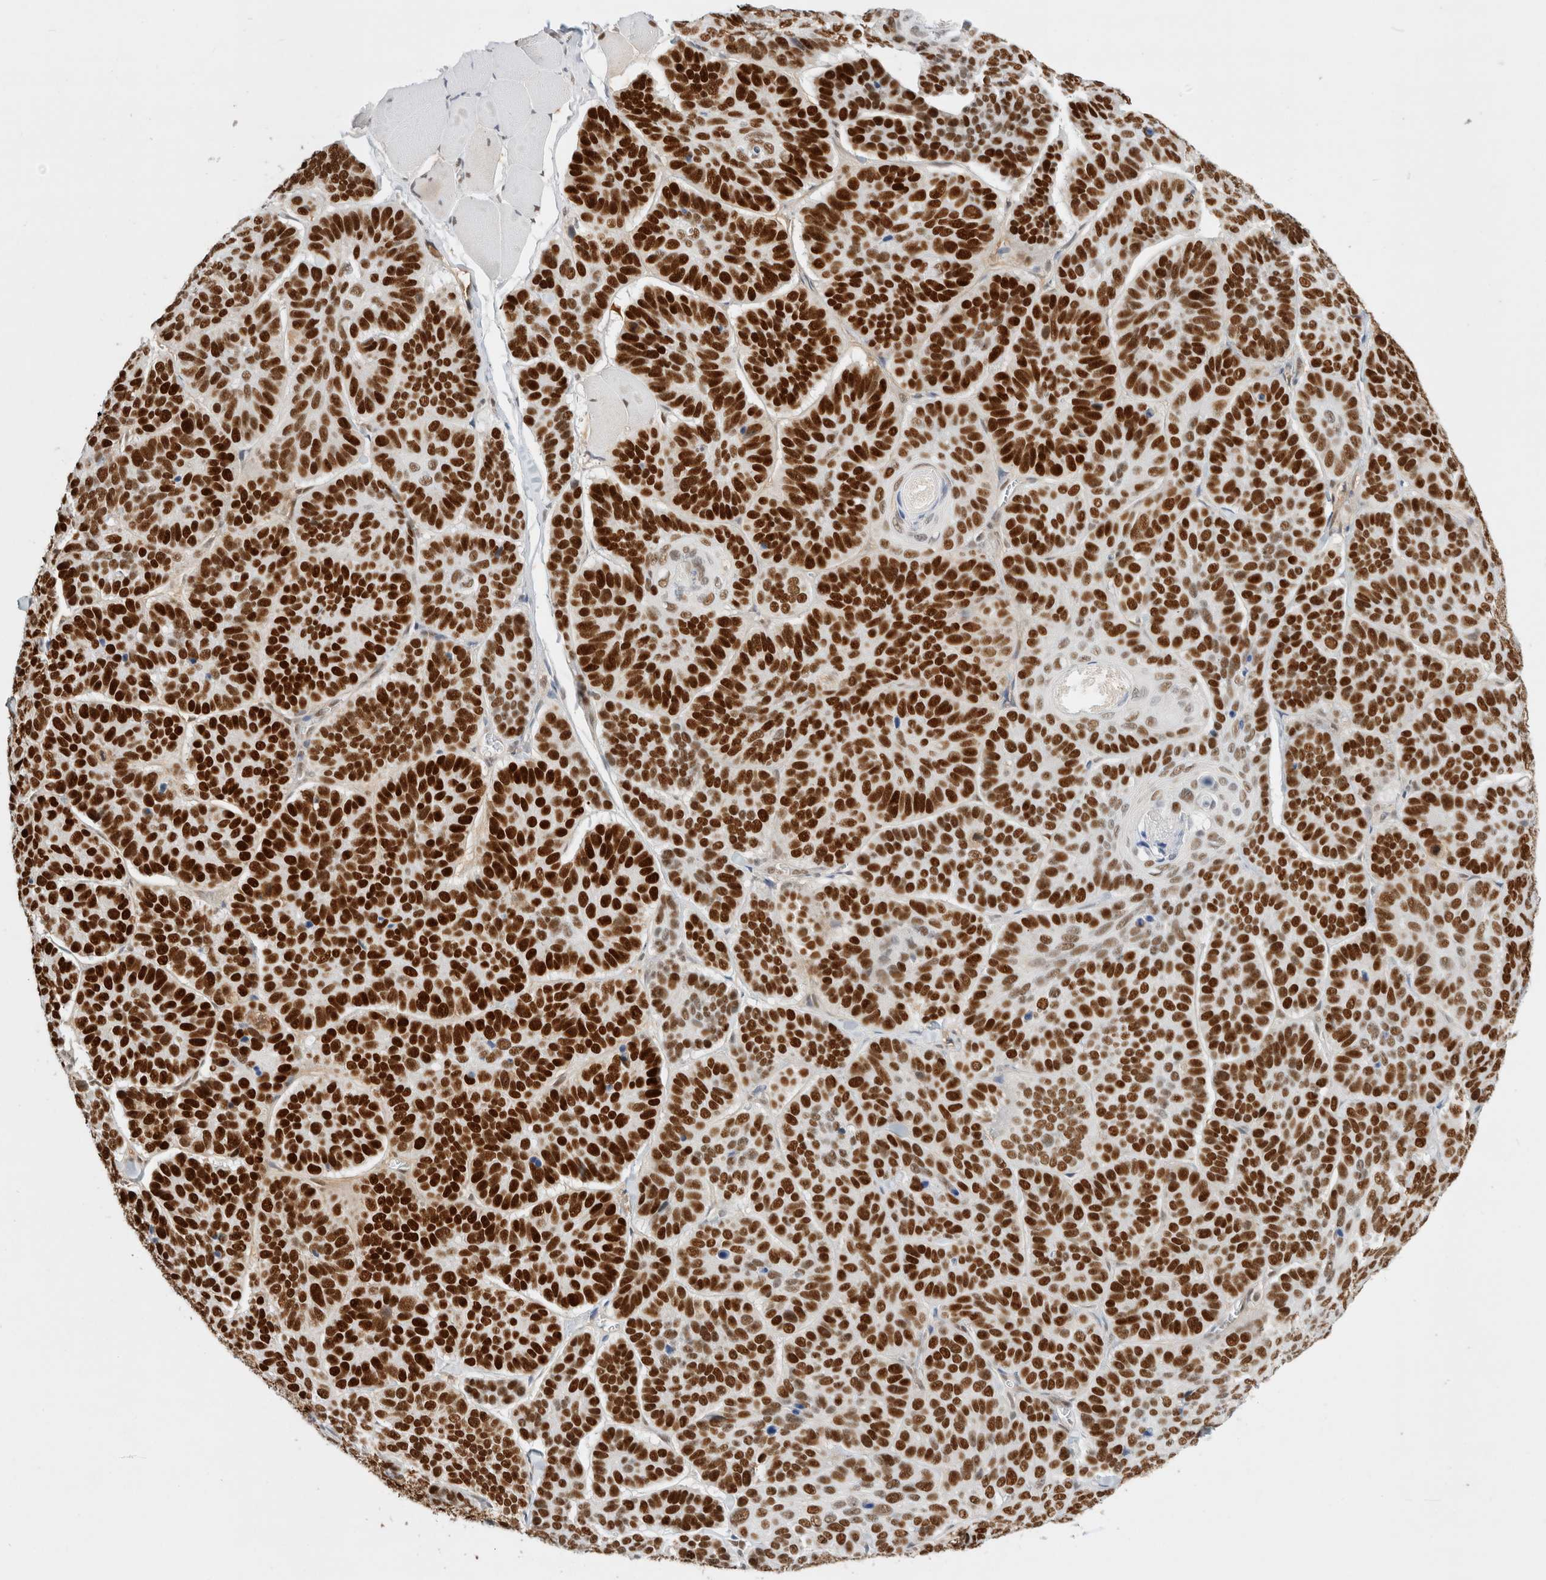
{"staining": {"intensity": "strong", "quantity": ">75%", "location": "nuclear"}, "tissue": "skin cancer", "cell_type": "Tumor cells", "image_type": "cancer", "snomed": [{"axis": "morphology", "description": "Basal cell carcinoma"}, {"axis": "topography", "description": "Skin"}], "caption": "A high-resolution image shows IHC staining of skin basal cell carcinoma, which reveals strong nuclear staining in about >75% of tumor cells.", "gene": "GTF2I", "patient": {"sex": "male", "age": 62}}